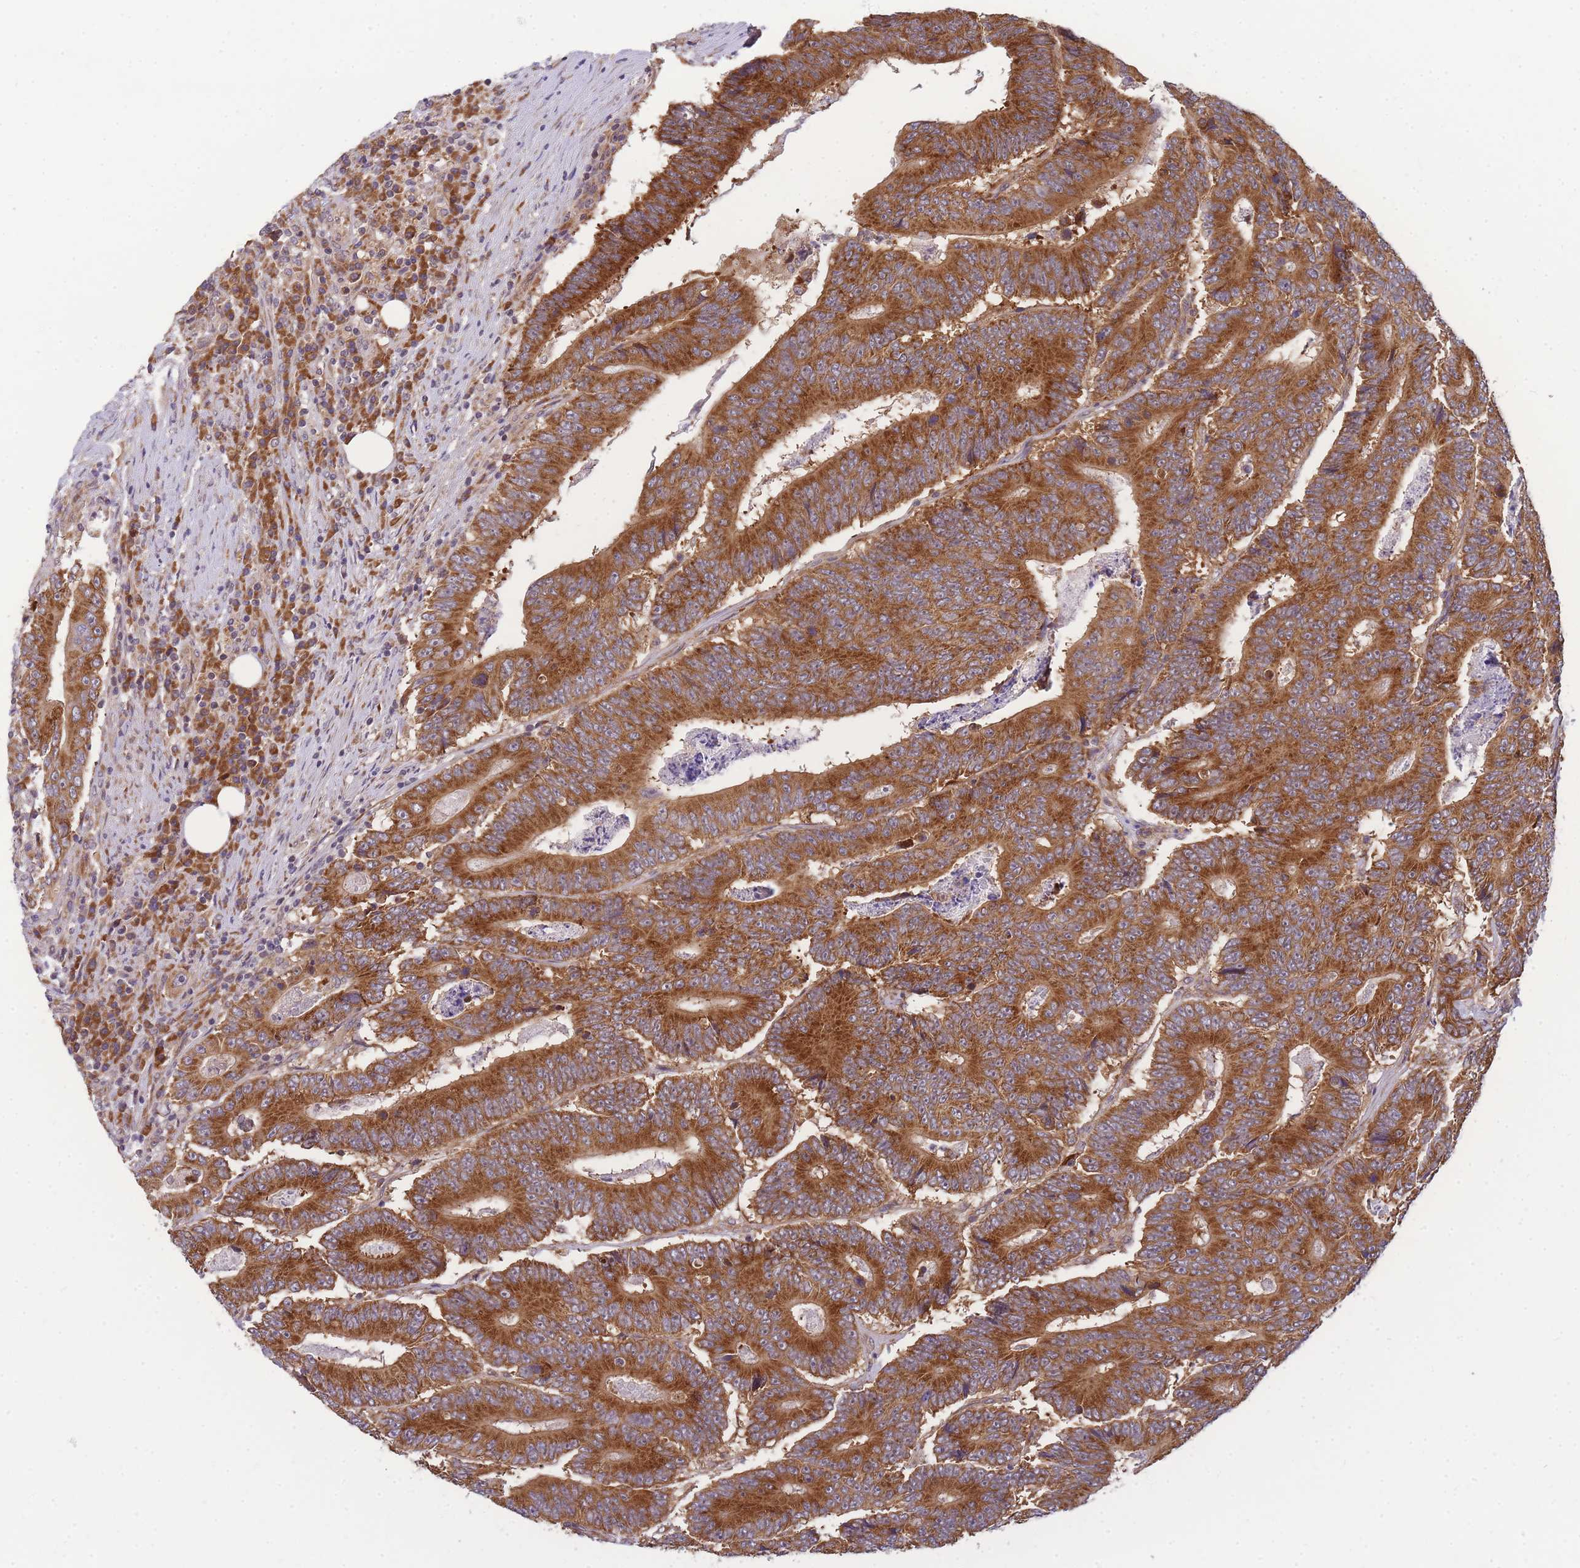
{"staining": {"intensity": "strong", "quantity": ">75%", "location": "cytoplasmic/membranous"}, "tissue": "colorectal cancer", "cell_type": "Tumor cells", "image_type": "cancer", "snomed": [{"axis": "morphology", "description": "Adenocarcinoma, NOS"}, {"axis": "topography", "description": "Colon"}], "caption": "A micrograph showing strong cytoplasmic/membranous staining in approximately >75% of tumor cells in colorectal cancer, as visualized by brown immunohistochemical staining.", "gene": "MRPL23", "patient": {"sex": "male", "age": 83}}